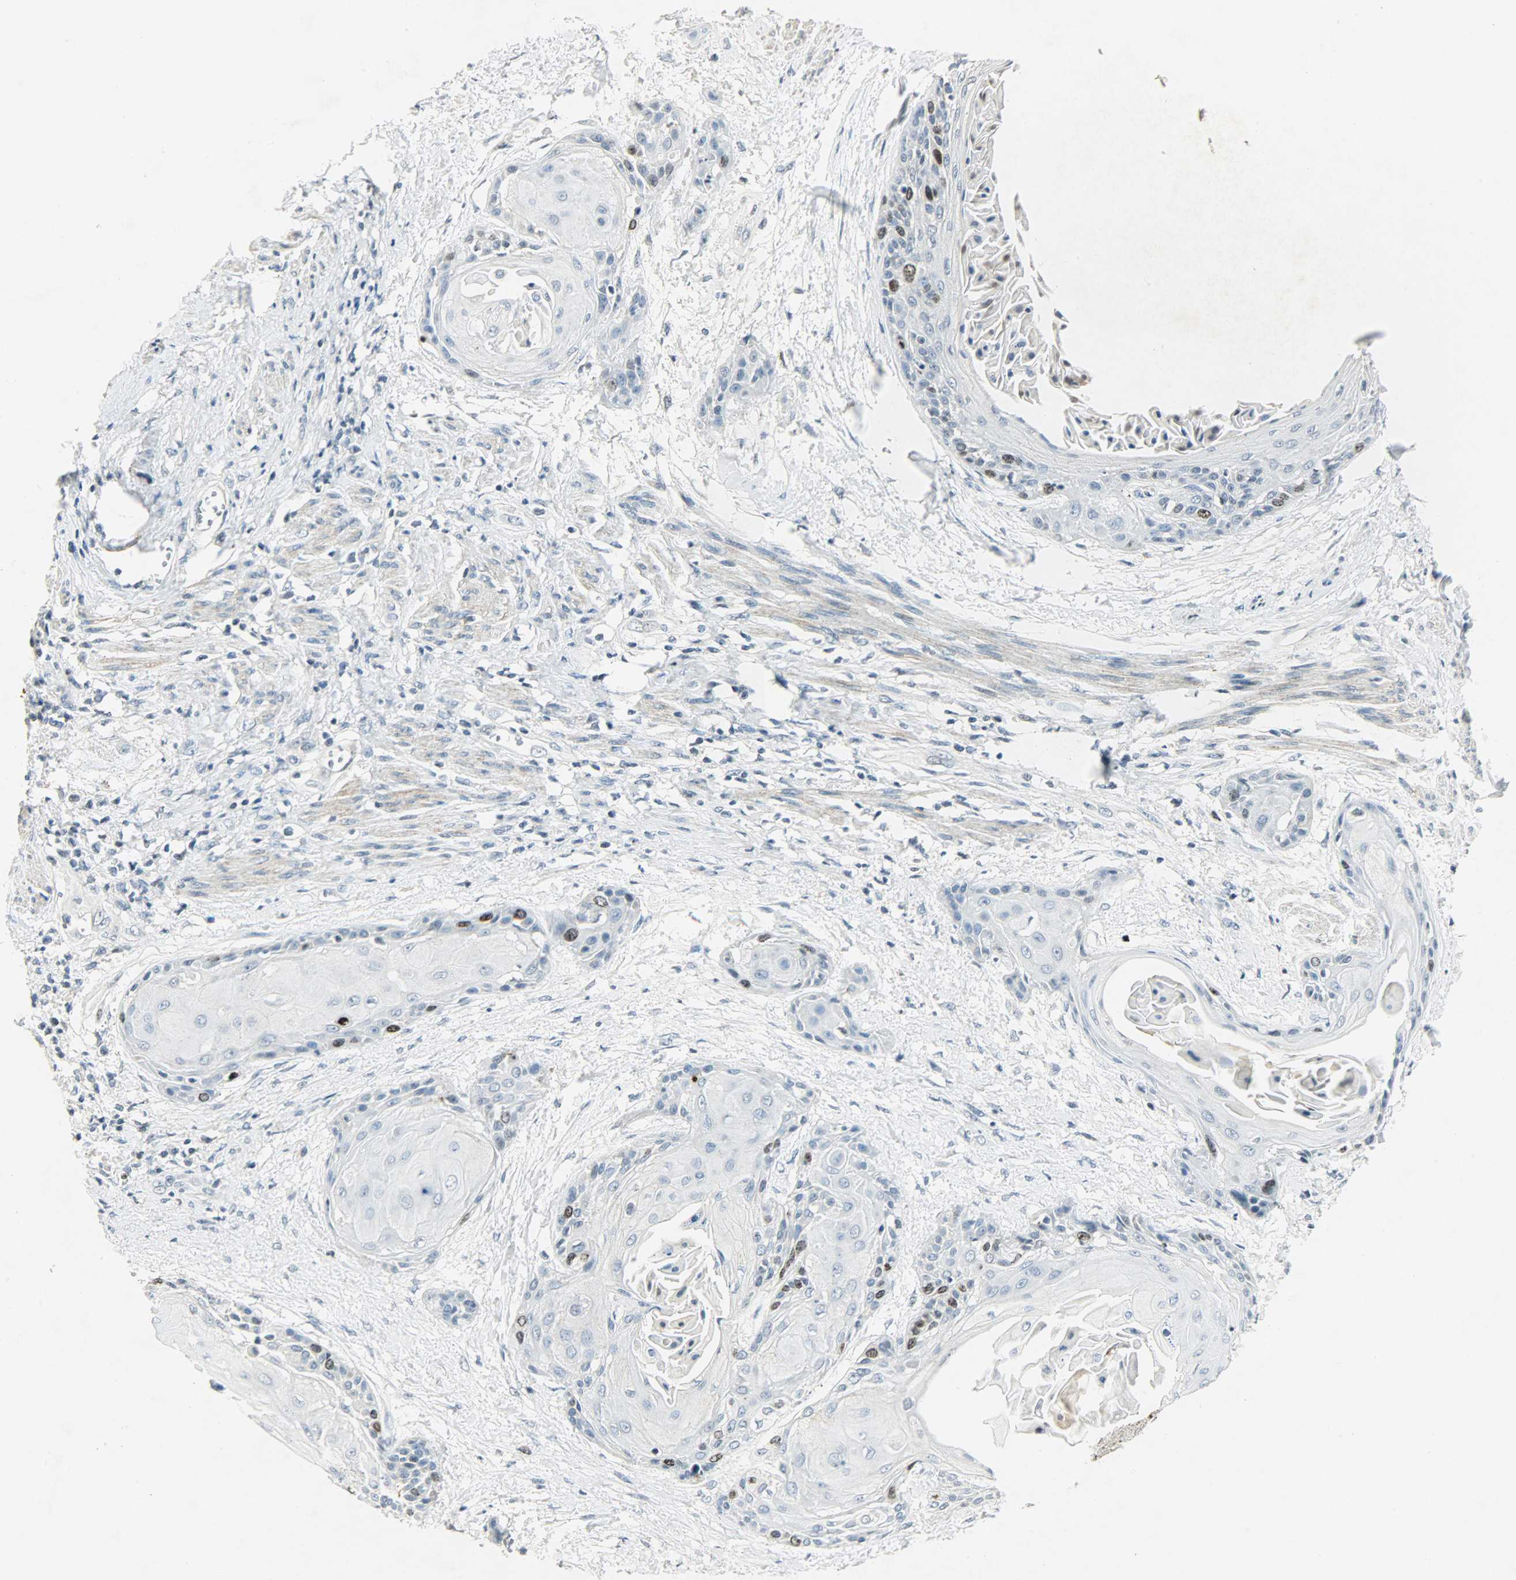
{"staining": {"intensity": "strong", "quantity": "<25%", "location": "nuclear"}, "tissue": "cervical cancer", "cell_type": "Tumor cells", "image_type": "cancer", "snomed": [{"axis": "morphology", "description": "Squamous cell carcinoma, NOS"}, {"axis": "topography", "description": "Cervix"}], "caption": "Protein expression analysis of human cervical cancer (squamous cell carcinoma) reveals strong nuclear positivity in about <25% of tumor cells. (DAB = brown stain, brightfield microscopy at high magnification).", "gene": "AURKB", "patient": {"sex": "female", "age": 57}}